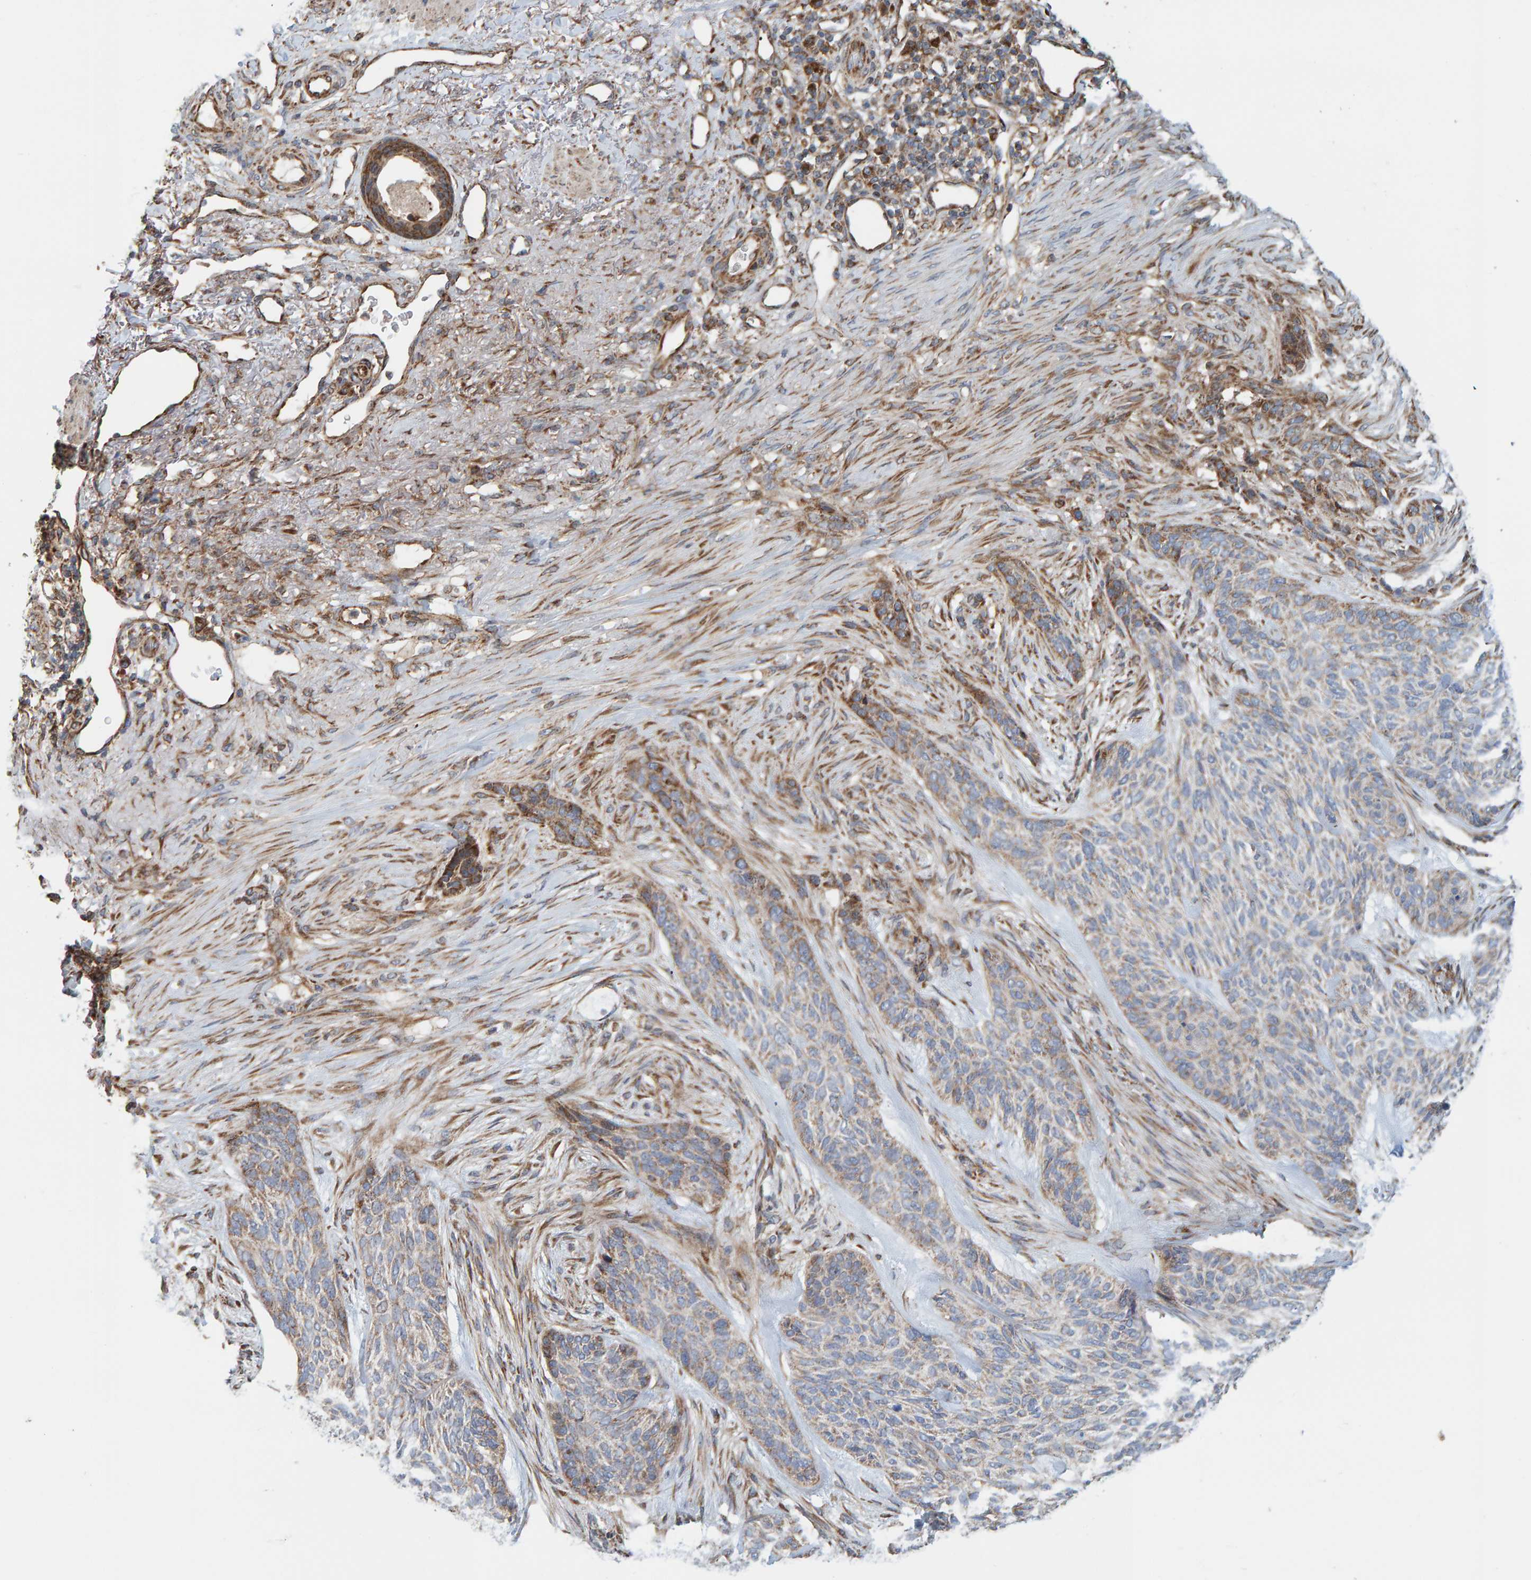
{"staining": {"intensity": "moderate", "quantity": "25%-75%", "location": "cytoplasmic/membranous"}, "tissue": "skin cancer", "cell_type": "Tumor cells", "image_type": "cancer", "snomed": [{"axis": "morphology", "description": "Basal cell carcinoma"}, {"axis": "topography", "description": "Skin"}], "caption": "Protein staining by immunohistochemistry reveals moderate cytoplasmic/membranous staining in approximately 25%-75% of tumor cells in basal cell carcinoma (skin).", "gene": "MRPL45", "patient": {"sex": "male", "age": 55}}